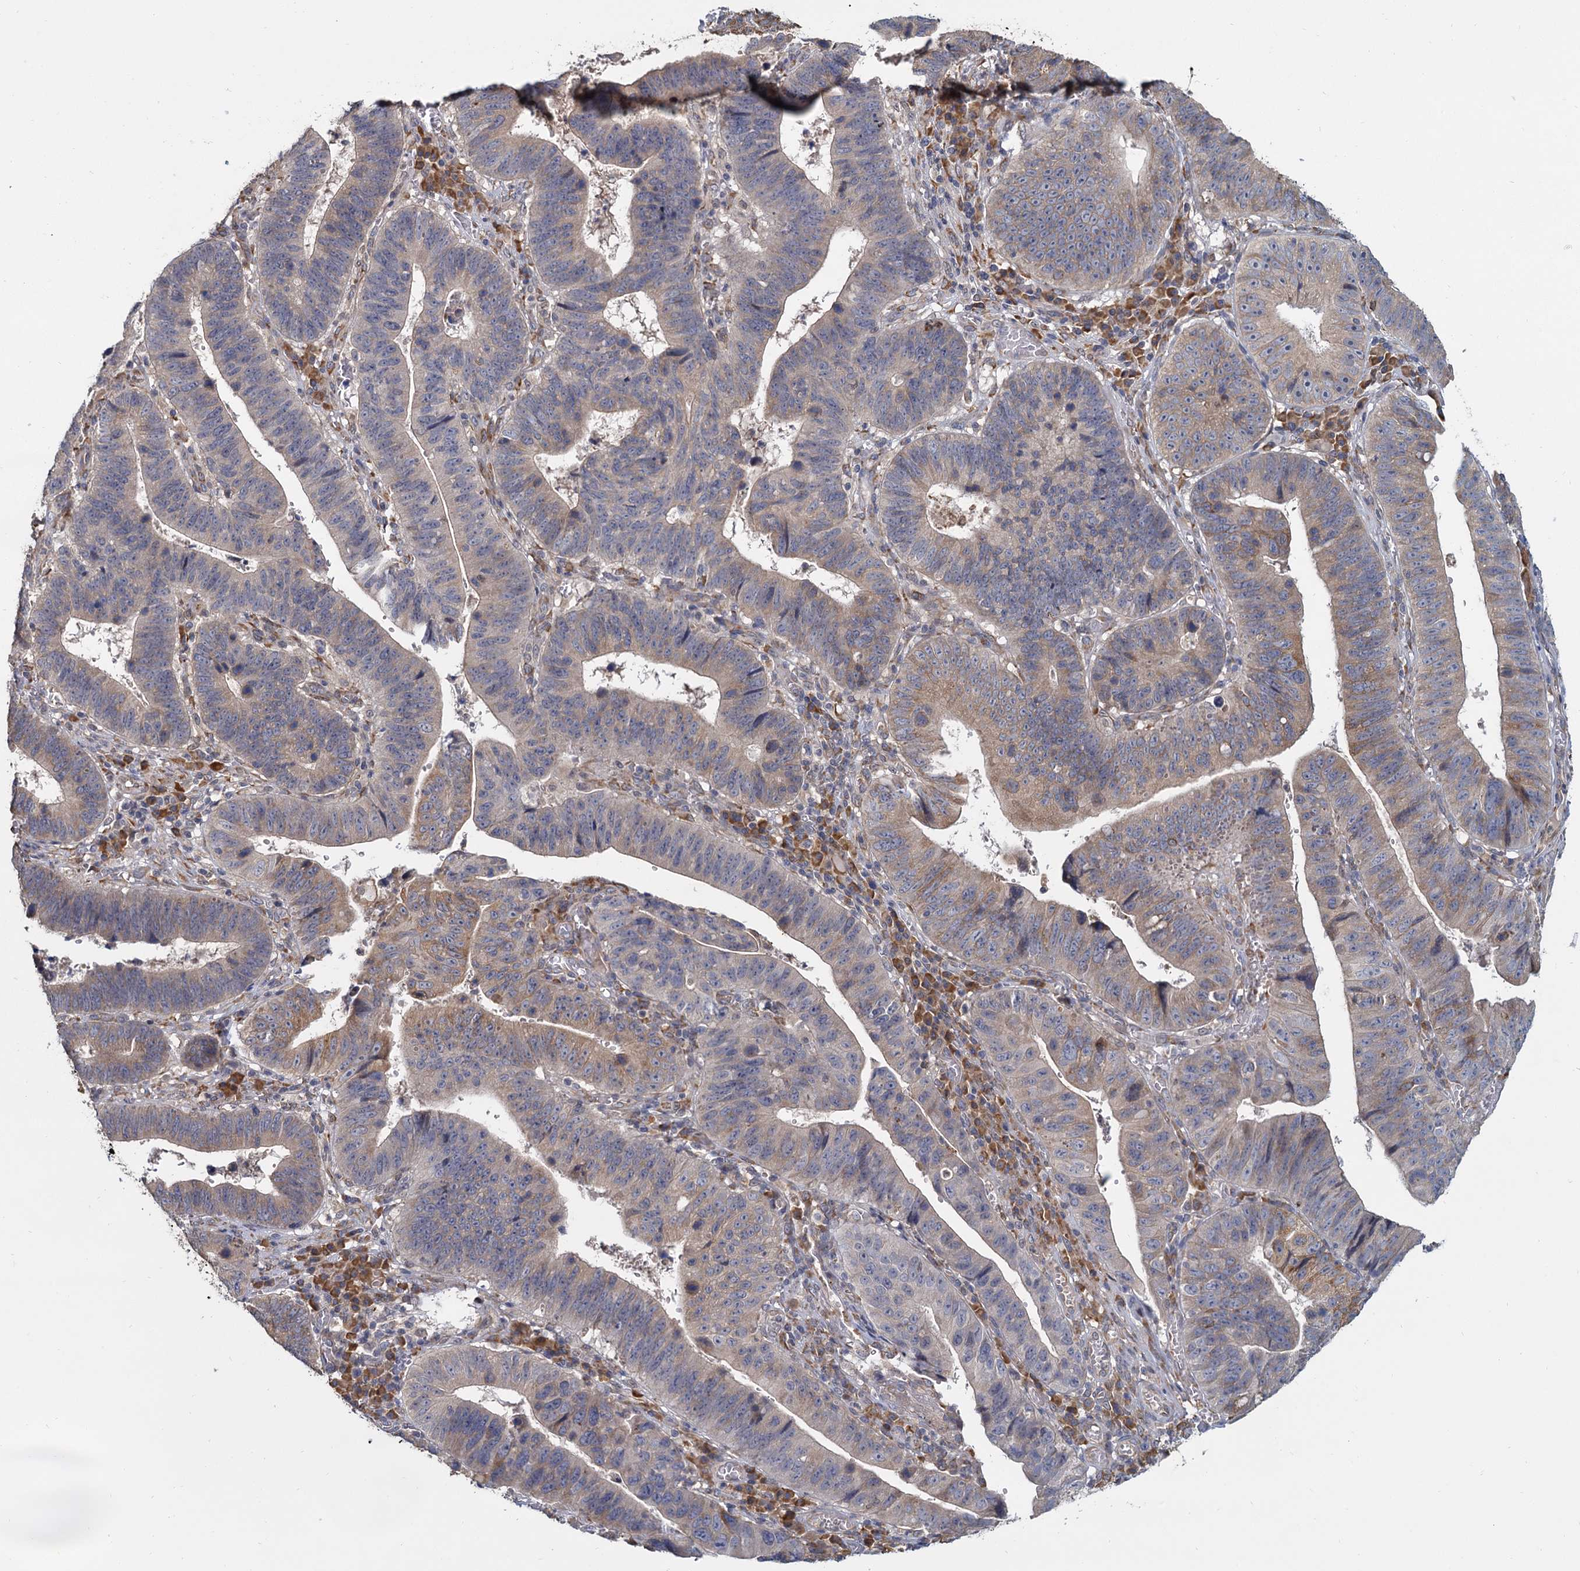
{"staining": {"intensity": "weak", "quantity": "25%-75%", "location": "cytoplasmic/membranous"}, "tissue": "stomach cancer", "cell_type": "Tumor cells", "image_type": "cancer", "snomed": [{"axis": "morphology", "description": "Adenocarcinoma, NOS"}, {"axis": "topography", "description": "Stomach"}], "caption": "Tumor cells exhibit low levels of weak cytoplasmic/membranous positivity in about 25%-75% of cells in human adenocarcinoma (stomach).", "gene": "LRRC51", "patient": {"sex": "male", "age": 59}}